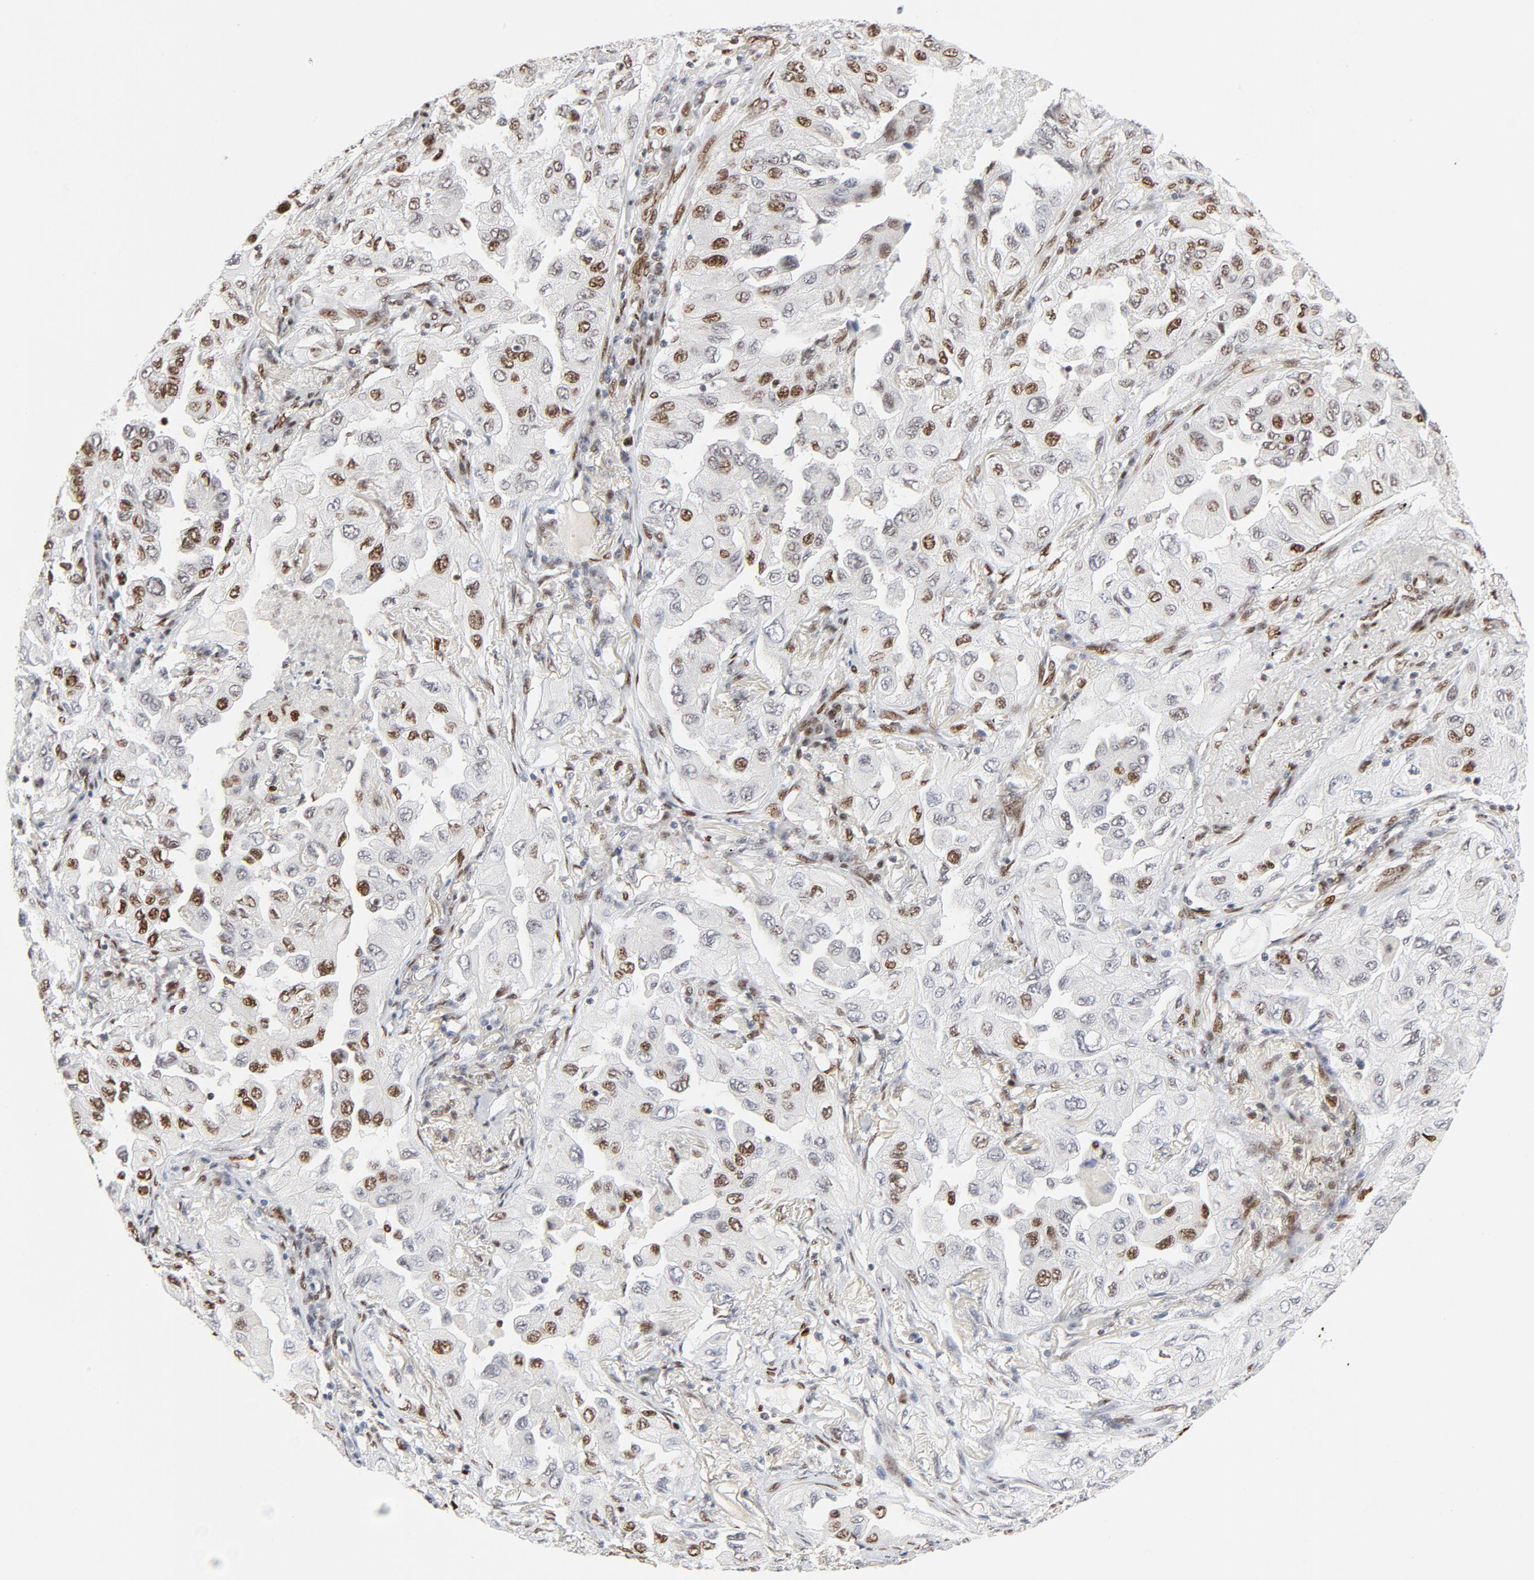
{"staining": {"intensity": "moderate", "quantity": "25%-75%", "location": "nuclear"}, "tissue": "lung cancer", "cell_type": "Tumor cells", "image_type": "cancer", "snomed": [{"axis": "morphology", "description": "Adenocarcinoma, NOS"}, {"axis": "topography", "description": "Lung"}], "caption": "A histopathology image of adenocarcinoma (lung) stained for a protein demonstrates moderate nuclear brown staining in tumor cells.", "gene": "MEF2A", "patient": {"sex": "female", "age": 65}}